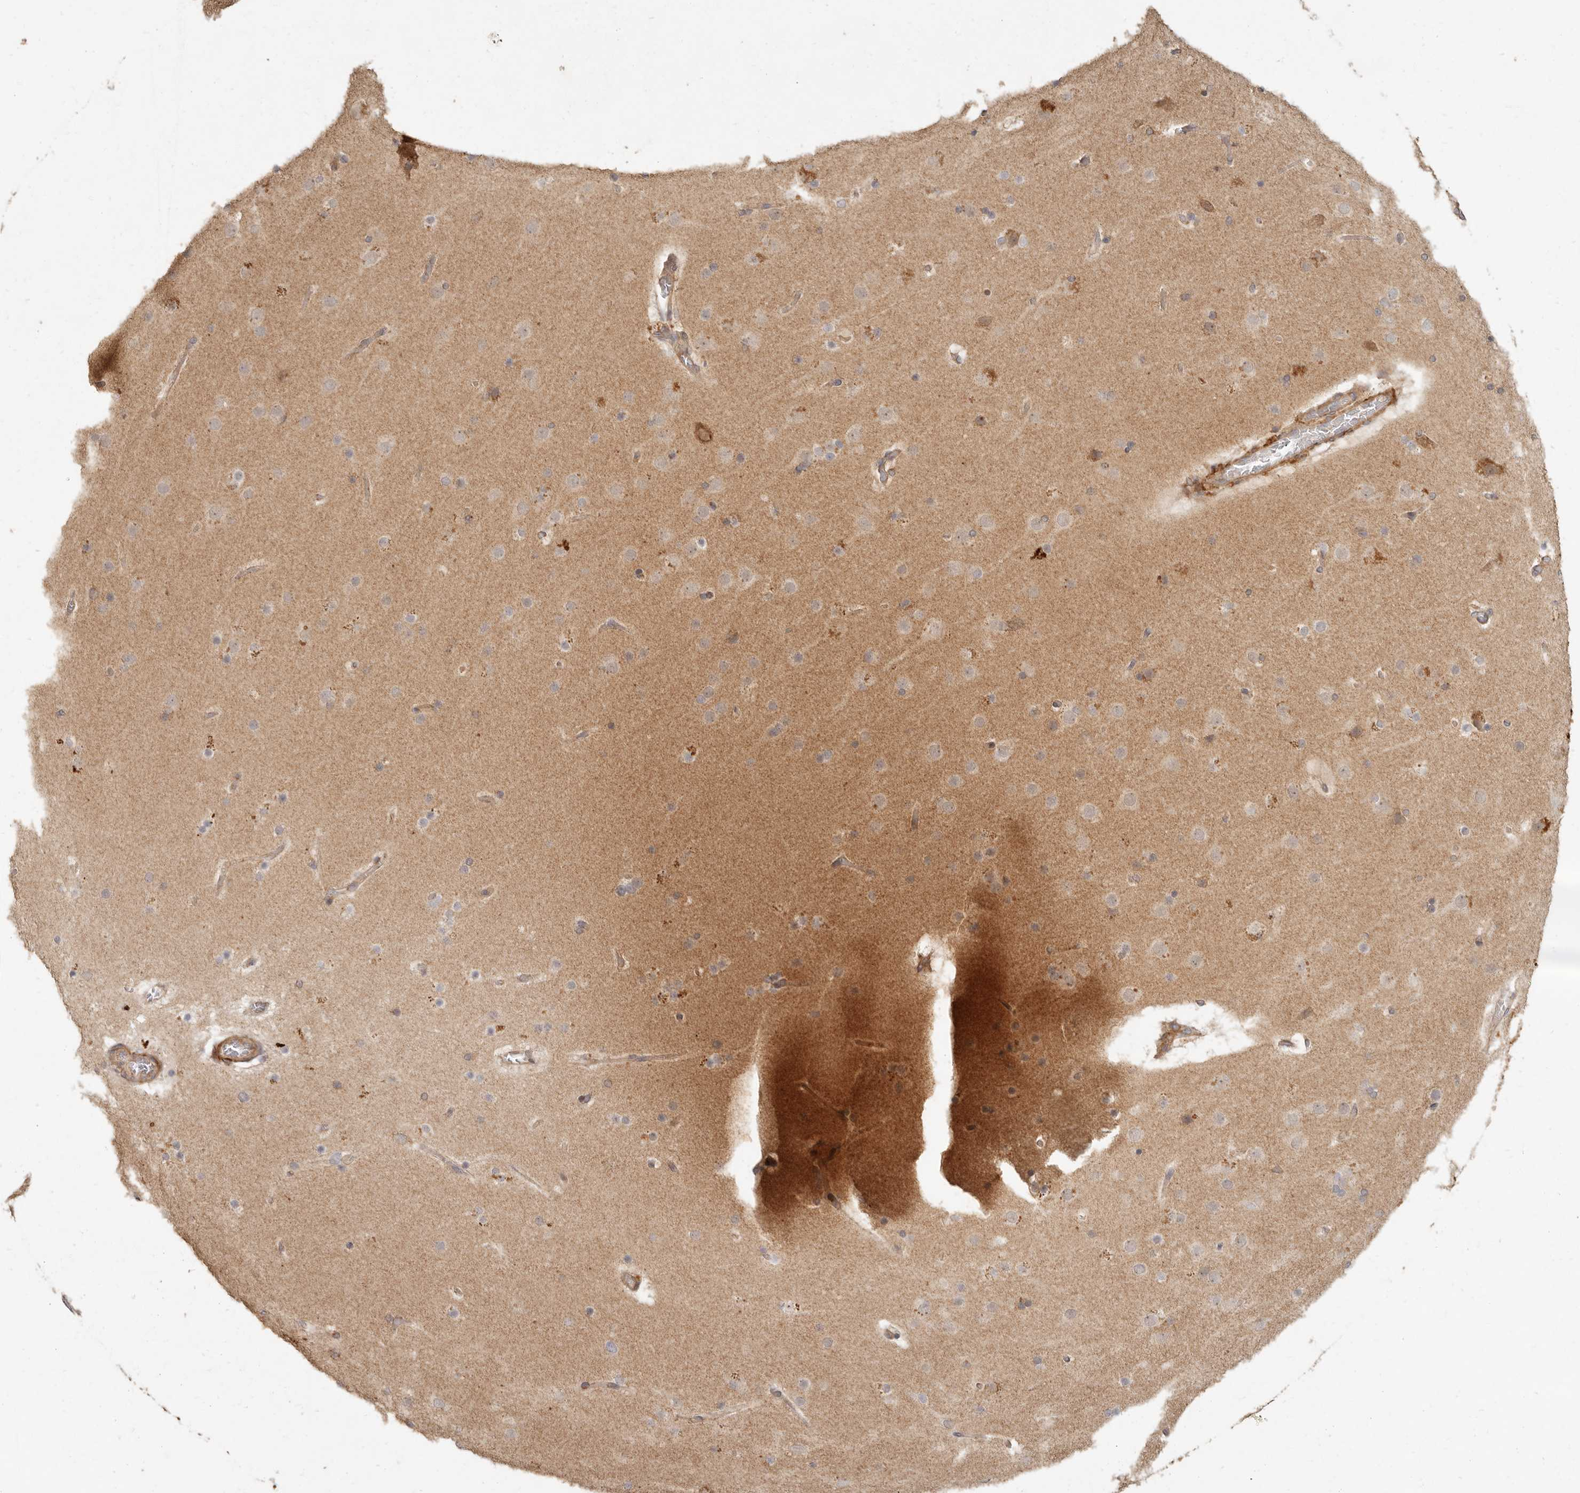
{"staining": {"intensity": "moderate", "quantity": ">75%", "location": "cytoplasmic/membranous"}, "tissue": "cerebral cortex", "cell_type": "Endothelial cells", "image_type": "normal", "snomed": [{"axis": "morphology", "description": "Normal tissue, NOS"}, {"axis": "topography", "description": "Cerebral cortex"}], "caption": "Brown immunohistochemical staining in normal cerebral cortex shows moderate cytoplasmic/membranous staining in about >75% of endothelial cells.", "gene": "VIPR1", "patient": {"sex": "male", "age": 57}}